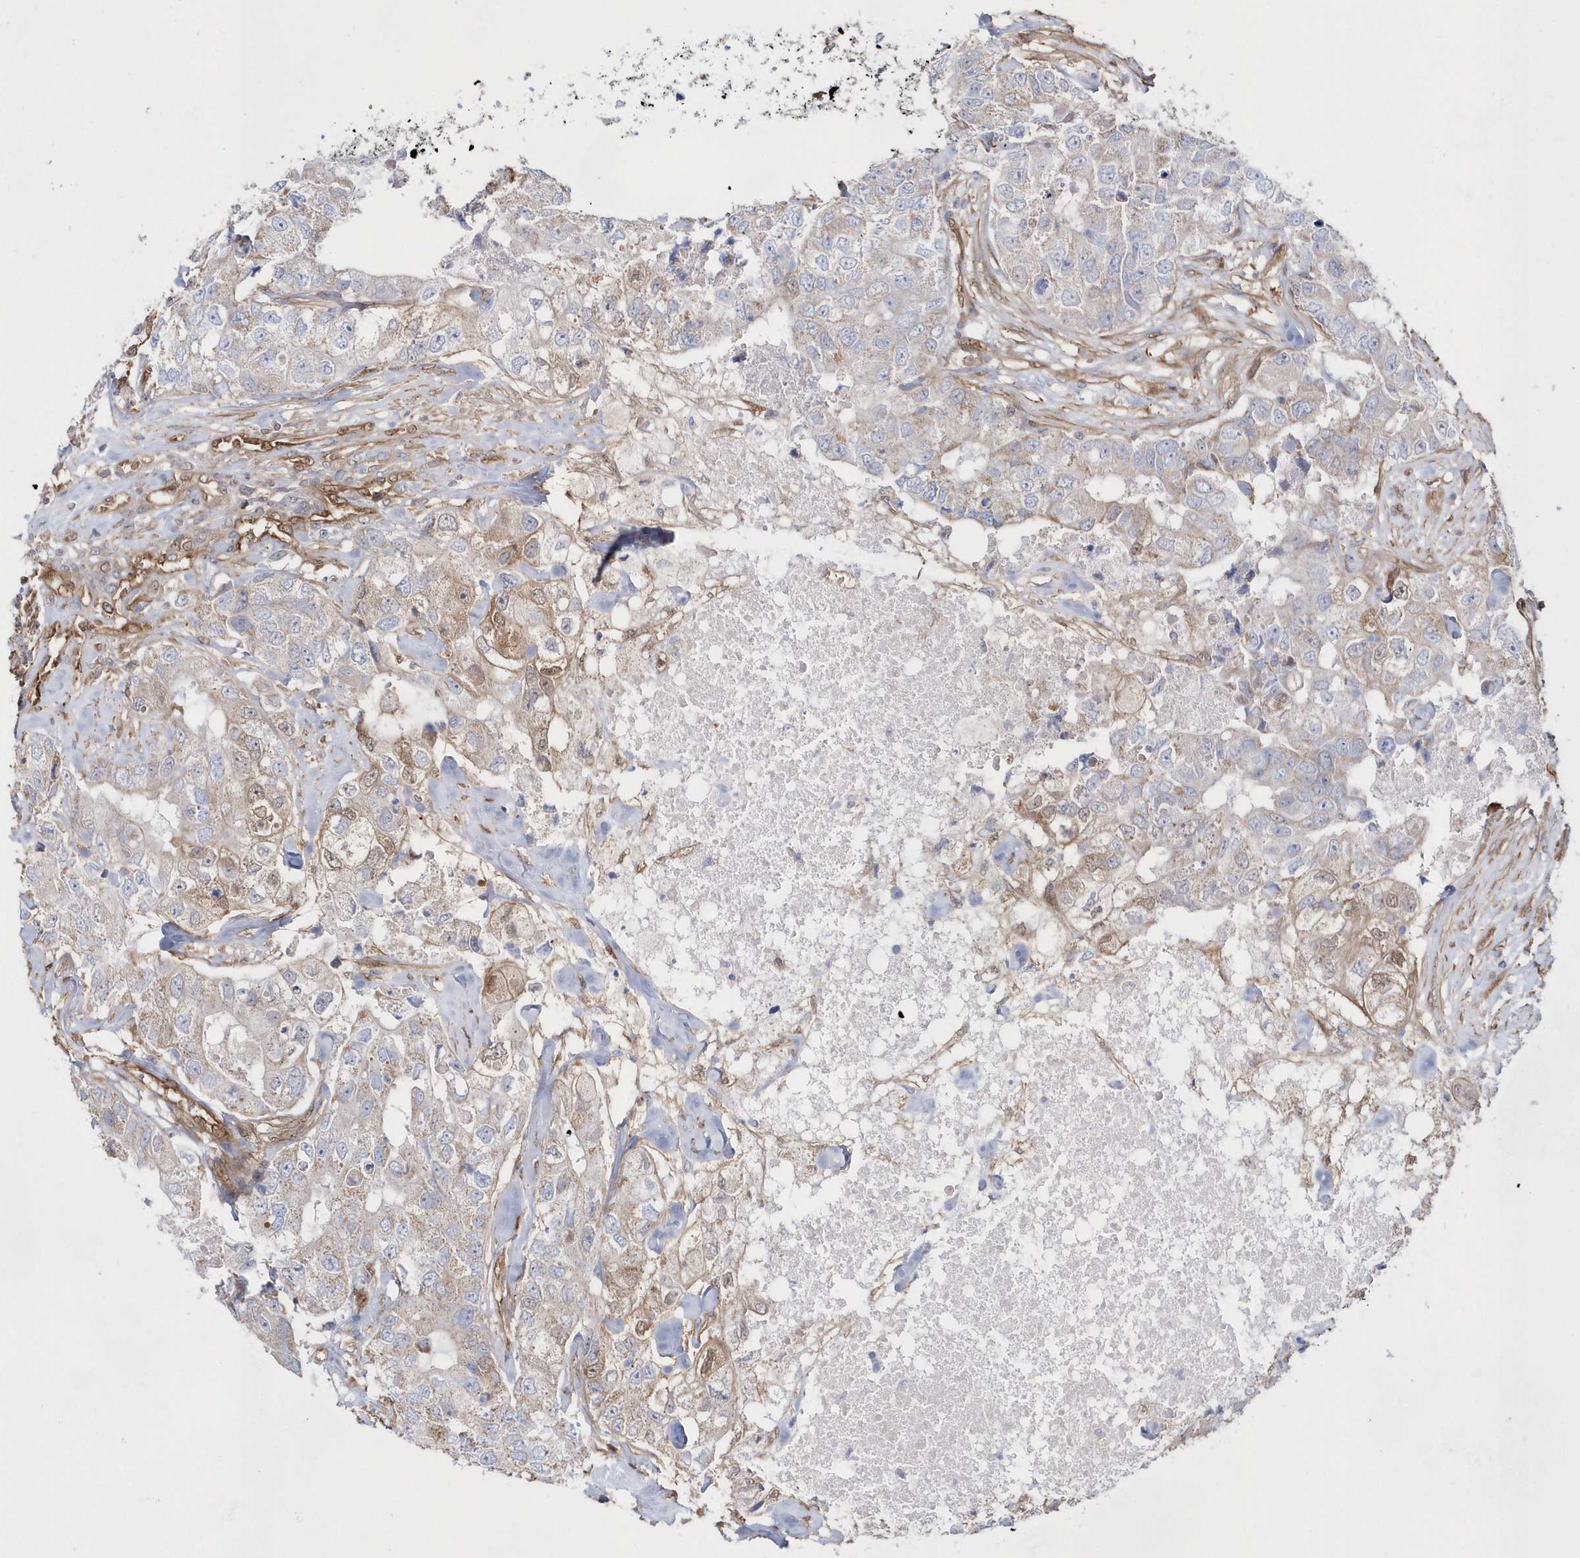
{"staining": {"intensity": "weak", "quantity": "<25%", "location": "cytoplasmic/membranous,nuclear"}, "tissue": "breast cancer", "cell_type": "Tumor cells", "image_type": "cancer", "snomed": [{"axis": "morphology", "description": "Duct carcinoma"}, {"axis": "topography", "description": "Breast"}], "caption": "A micrograph of human breast invasive ductal carcinoma is negative for staining in tumor cells. Brightfield microscopy of immunohistochemistry (IHC) stained with DAB (brown) and hematoxylin (blue), captured at high magnification.", "gene": "BDH2", "patient": {"sex": "female", "age": 62}}